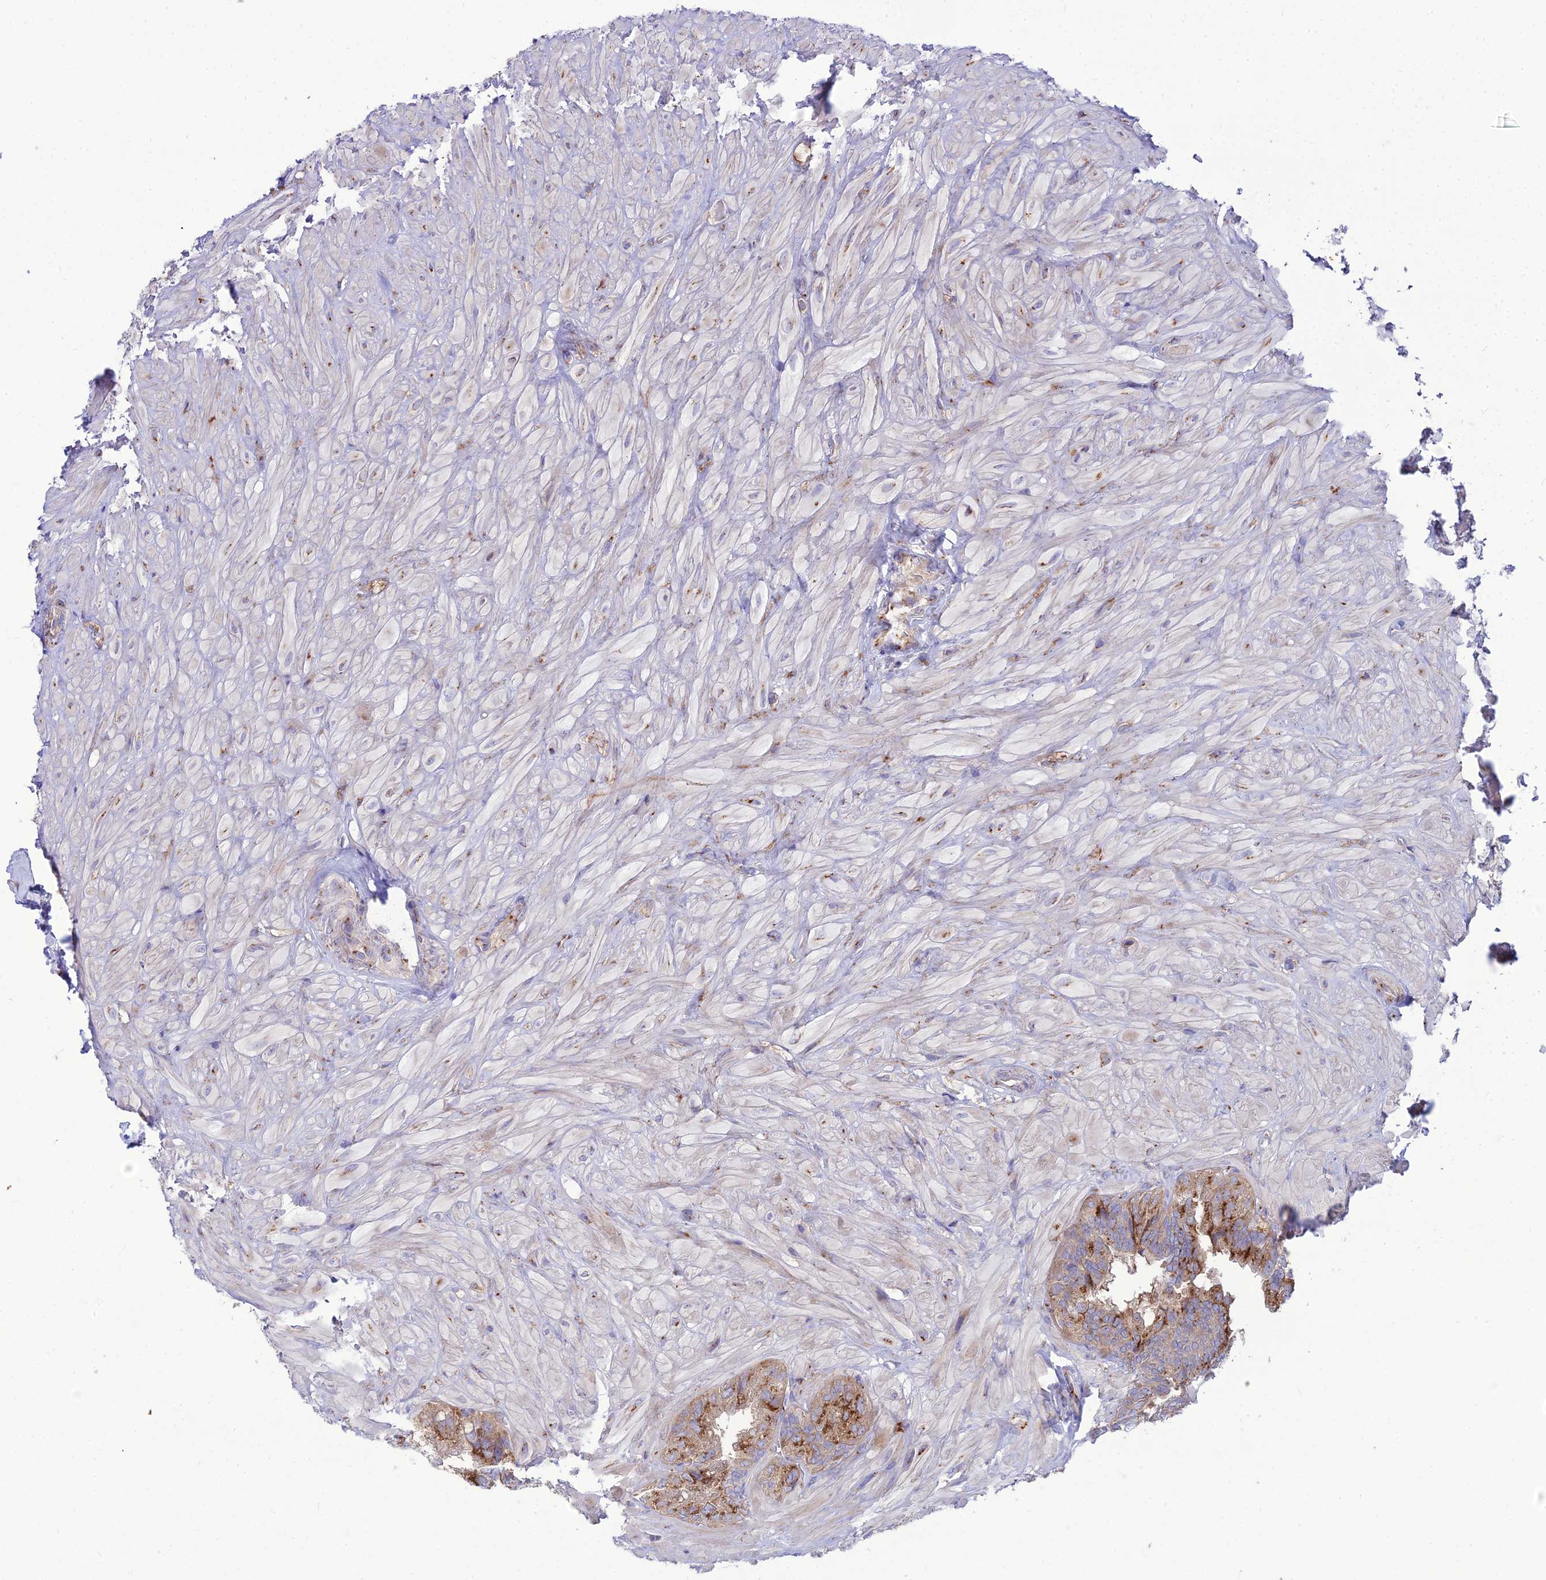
{"staining": {"intensity": "strong", "quantity": "25%-75%", "location": "cytoplasmic/membranous"}, "tissue": "seminal vesicle", "cell_type": "Glandular cells", "image_type": "normal", "snomed": [{"axis": "morphology", "description": "Normal tissue, NOS"}, {"axis": "topography", "description": "Prostate and seminal vesicle, NOS"}, {"axis": "topography", "description": "Prostate"}, {"axis": "topography", "description": "Seminal veicle"}], "caption": "Immunohistochemical staining of normal seminal vesicle displays high levels of strong cytoplasmic/membranous positivity in approximately 25%-75% of glandular cells.", "gene": "SPRYD7", "patient": {"sex": "male", "age": 67}}